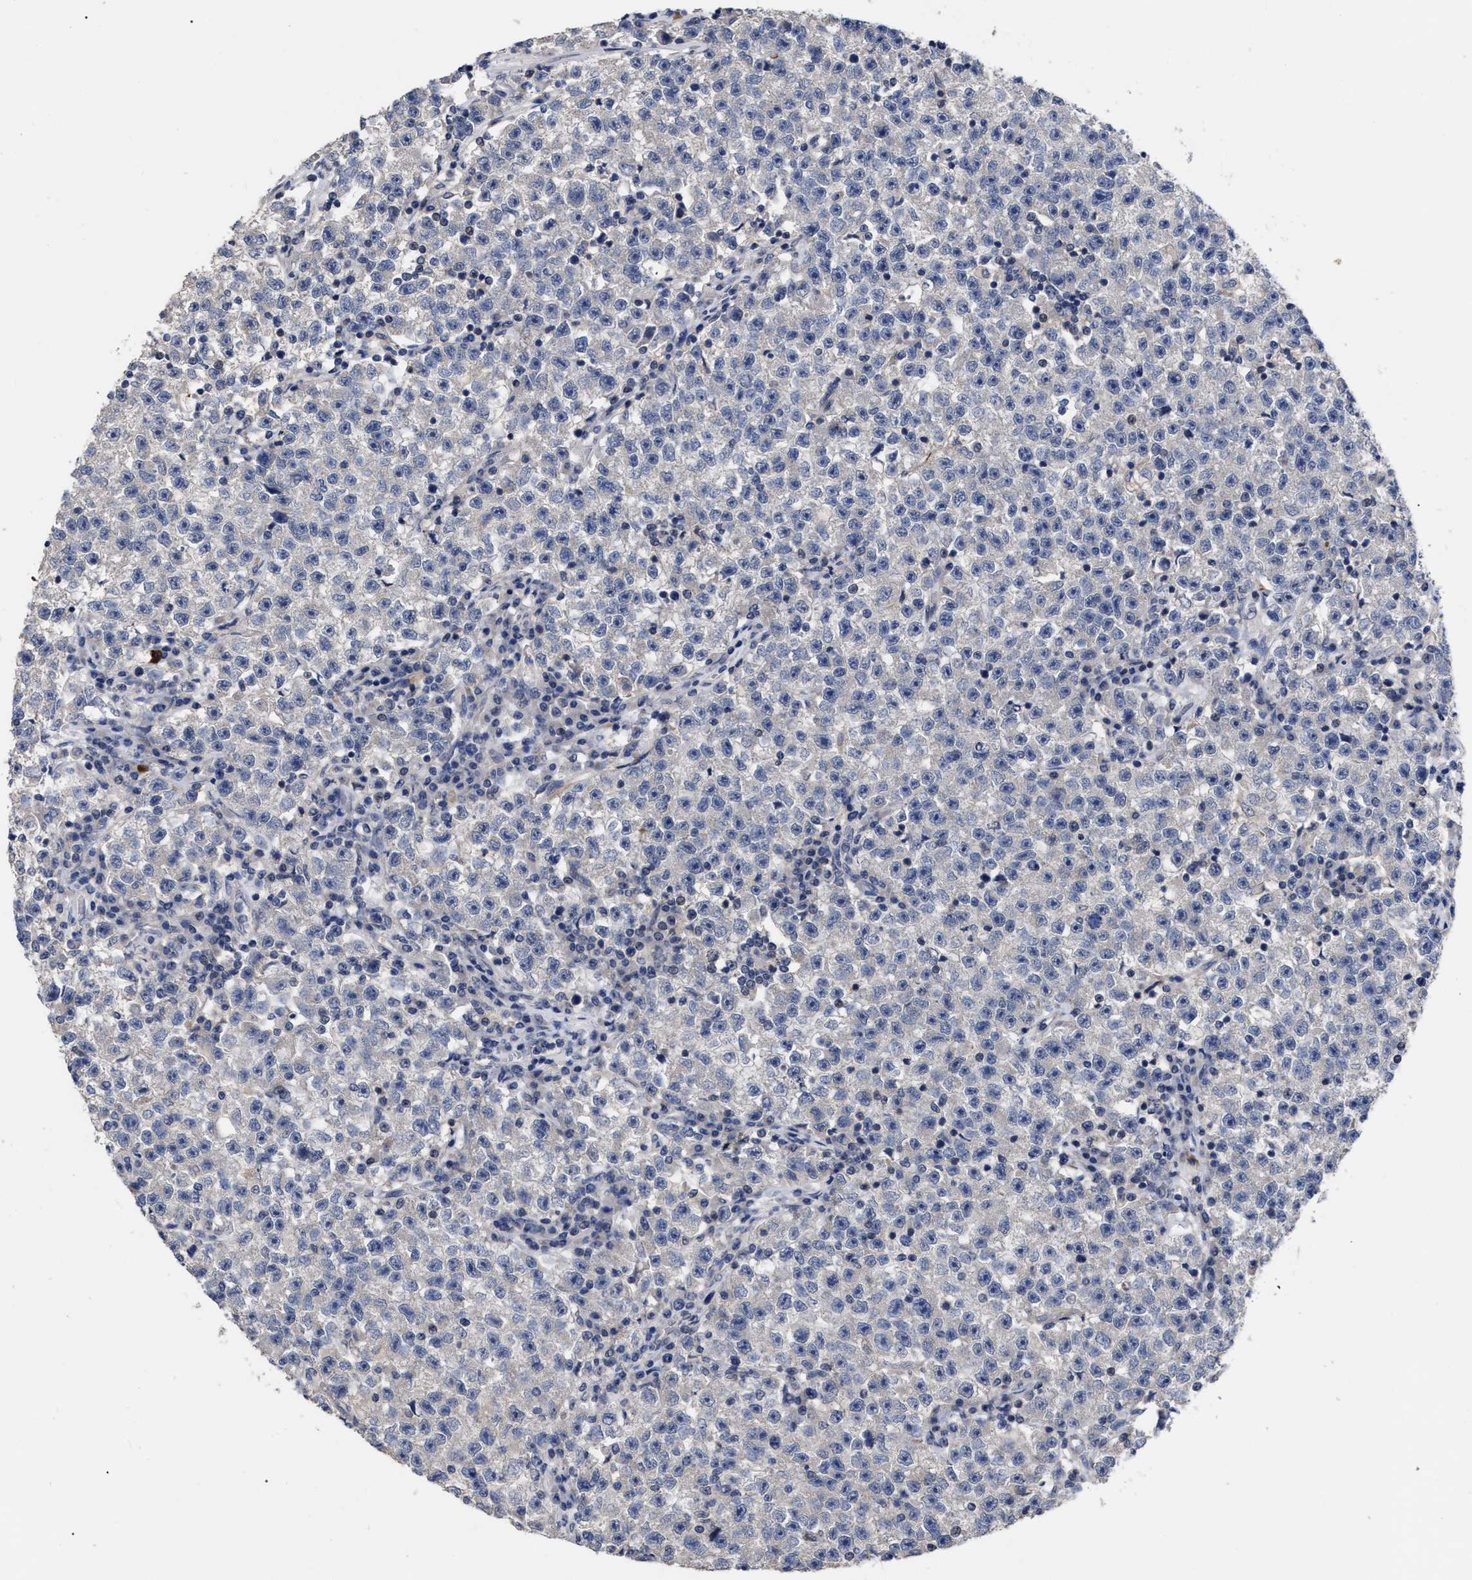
{"staining": {"intensity": "negative", "quantity": "none", "location": "none"}, "tissue": "testis cancer", "cell_type": "Tumor cells", "image_type": "cancer", "snomed": [{"axis": "morphology", "description": "Seminoma, NOS"}, {"axis": "topography", "description": "Testis"}], "caption": "High magnification brightfield microscopy of testis cancer stained with DAB (3,3'-diaminobenzidine) (brown) and counterstained with hematoxylin (blue): tumor cells show no significant expression.", "gene": "CCN5", "patient": {"sex": "male", "age": 22}}